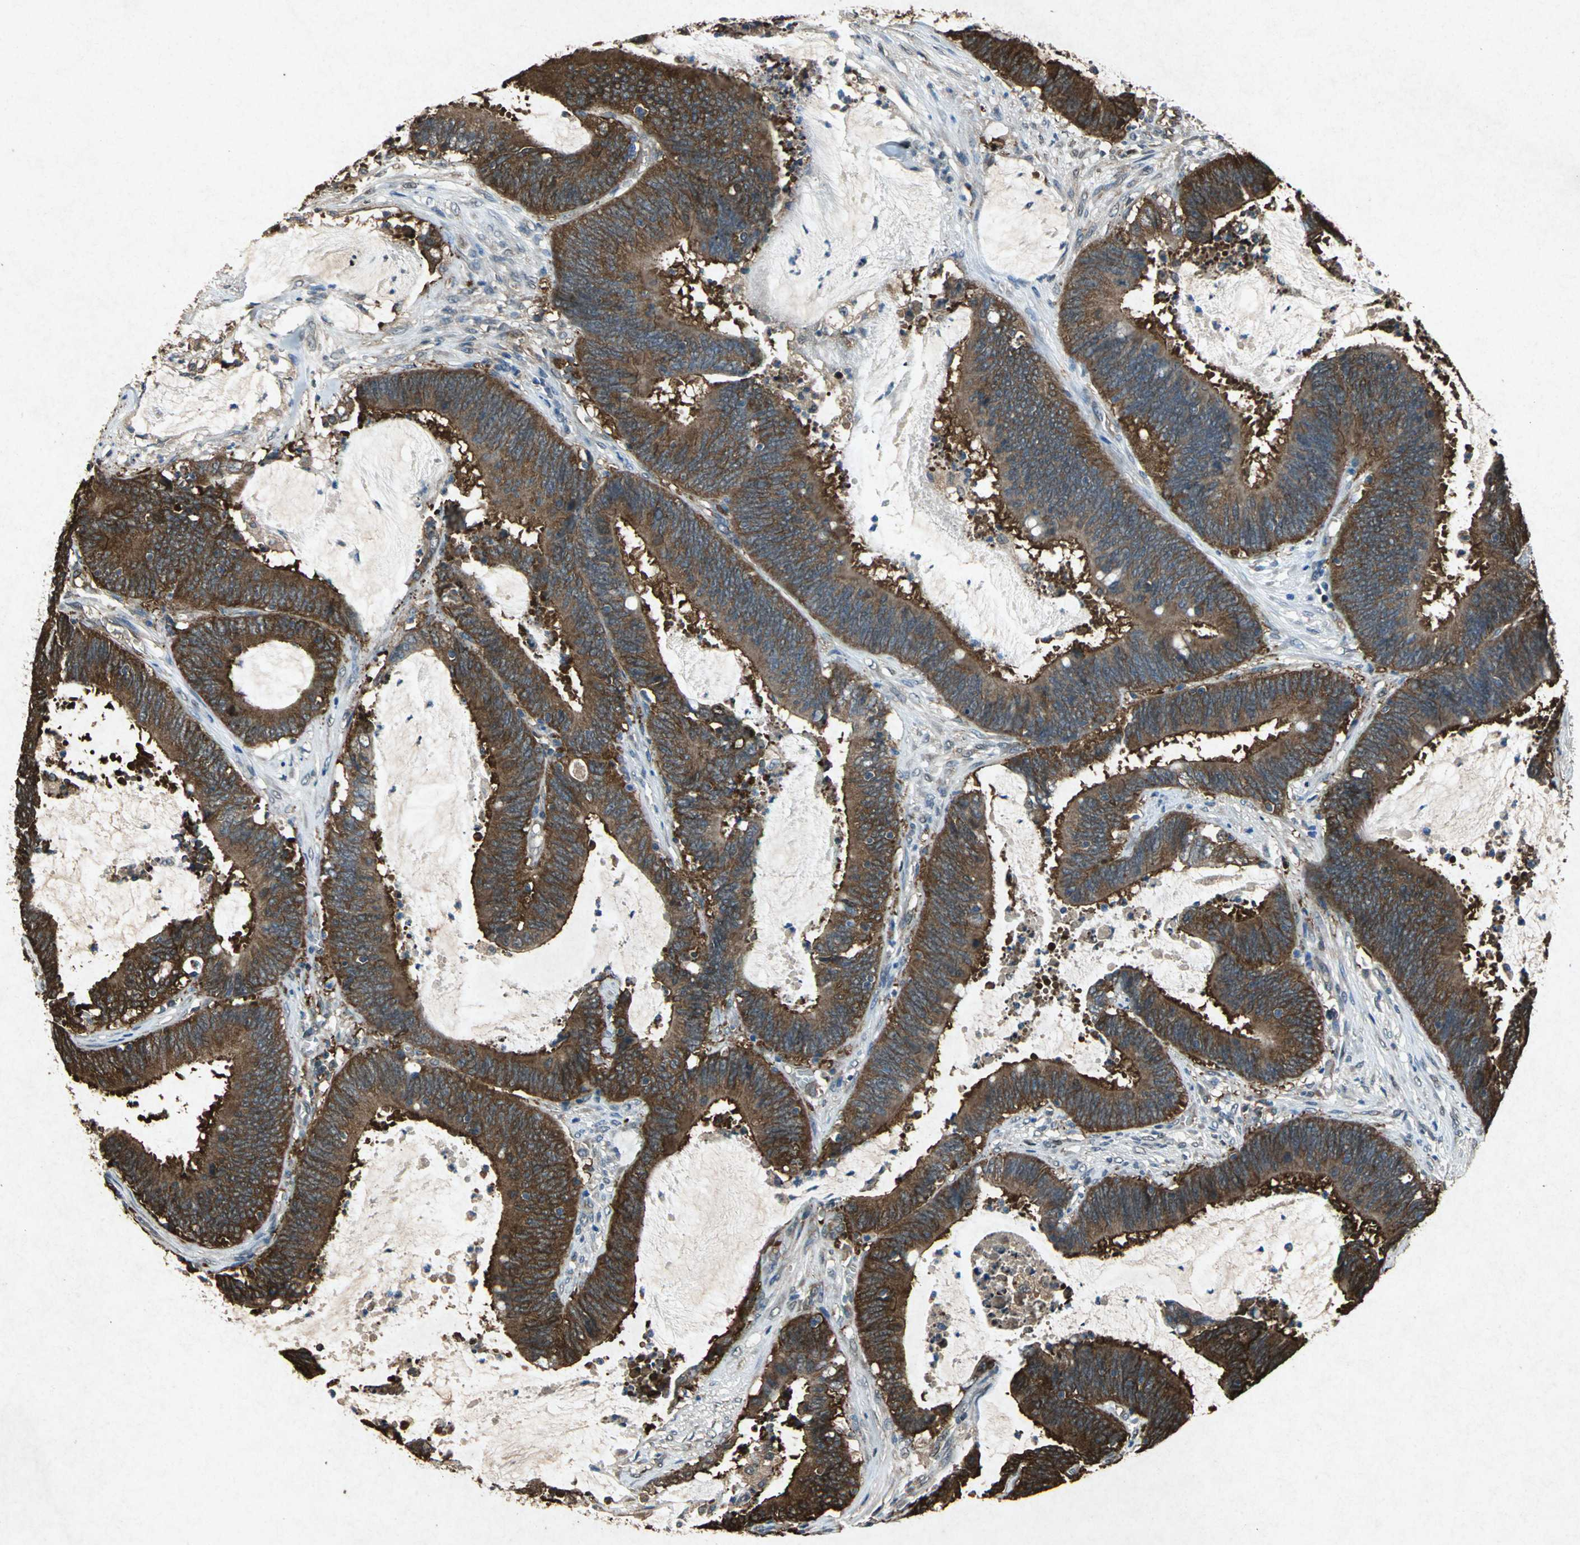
{"staining": {"intensity": "strong", "quantity": ">75%", "location": "cytoplasmic/membranous"}, "tissue": "colorectal cancer", "cell_type": "Tumor cells", "image_type": "cancer", "snomed": [{"axis": "morphology", "description": "Adenocarcinoma, NOS"}, {"axis": "topography", "description": "Rectum"}], "caption": "Colorectal cancer (adenocarcinoma) stained with DAB IHC displays high levels of strong cytoplasmic/membranous positivity in approximately >75% of tumor cells.", "gene": "HSP90AB1", "patient": {"sex": "female", "age": 66}}